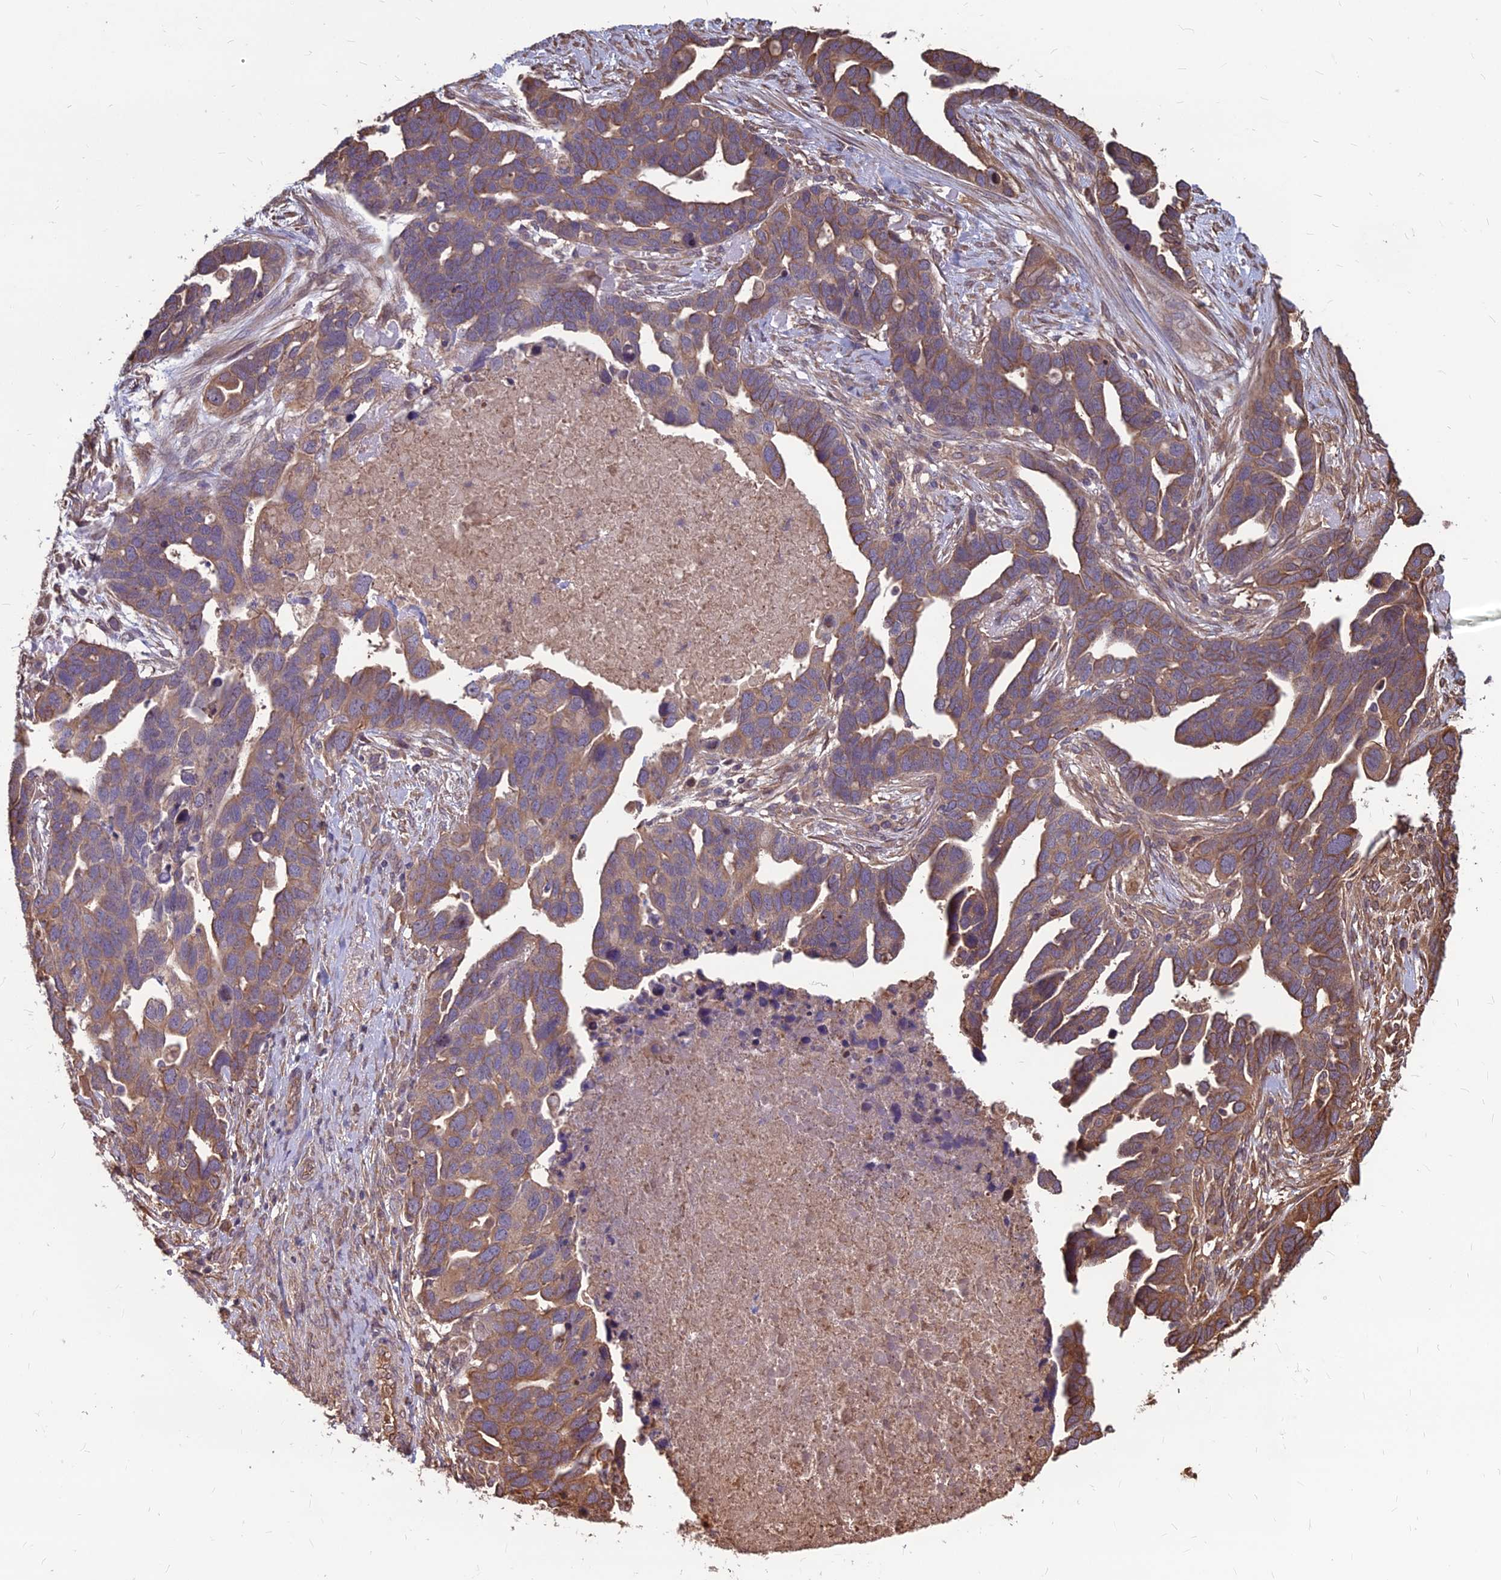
{"staining": {"intensity": "moderate", "quantity": ">75%", "location": "cytoplasmic/membranous"}, "tissue": "ovarian cancer", "cell_type": "Tumor cells", "image_type": "cancer", "snomed": [{"axis": "morphology", "description": "Cystadenocarcinoma, serous, NOS"}, {"axis": "topography", "description": "Ovary"}], "caption": "Approximately >75% of tumor cells in ovarian cancer (serous cystadenocarcinoma) demonstrate moderate cytoplasmic/membranous protein positivity as visualized by brown immunohistochemical staining.", "gene": "LSM6", "patient": {"sex": "female", "age": 54}}